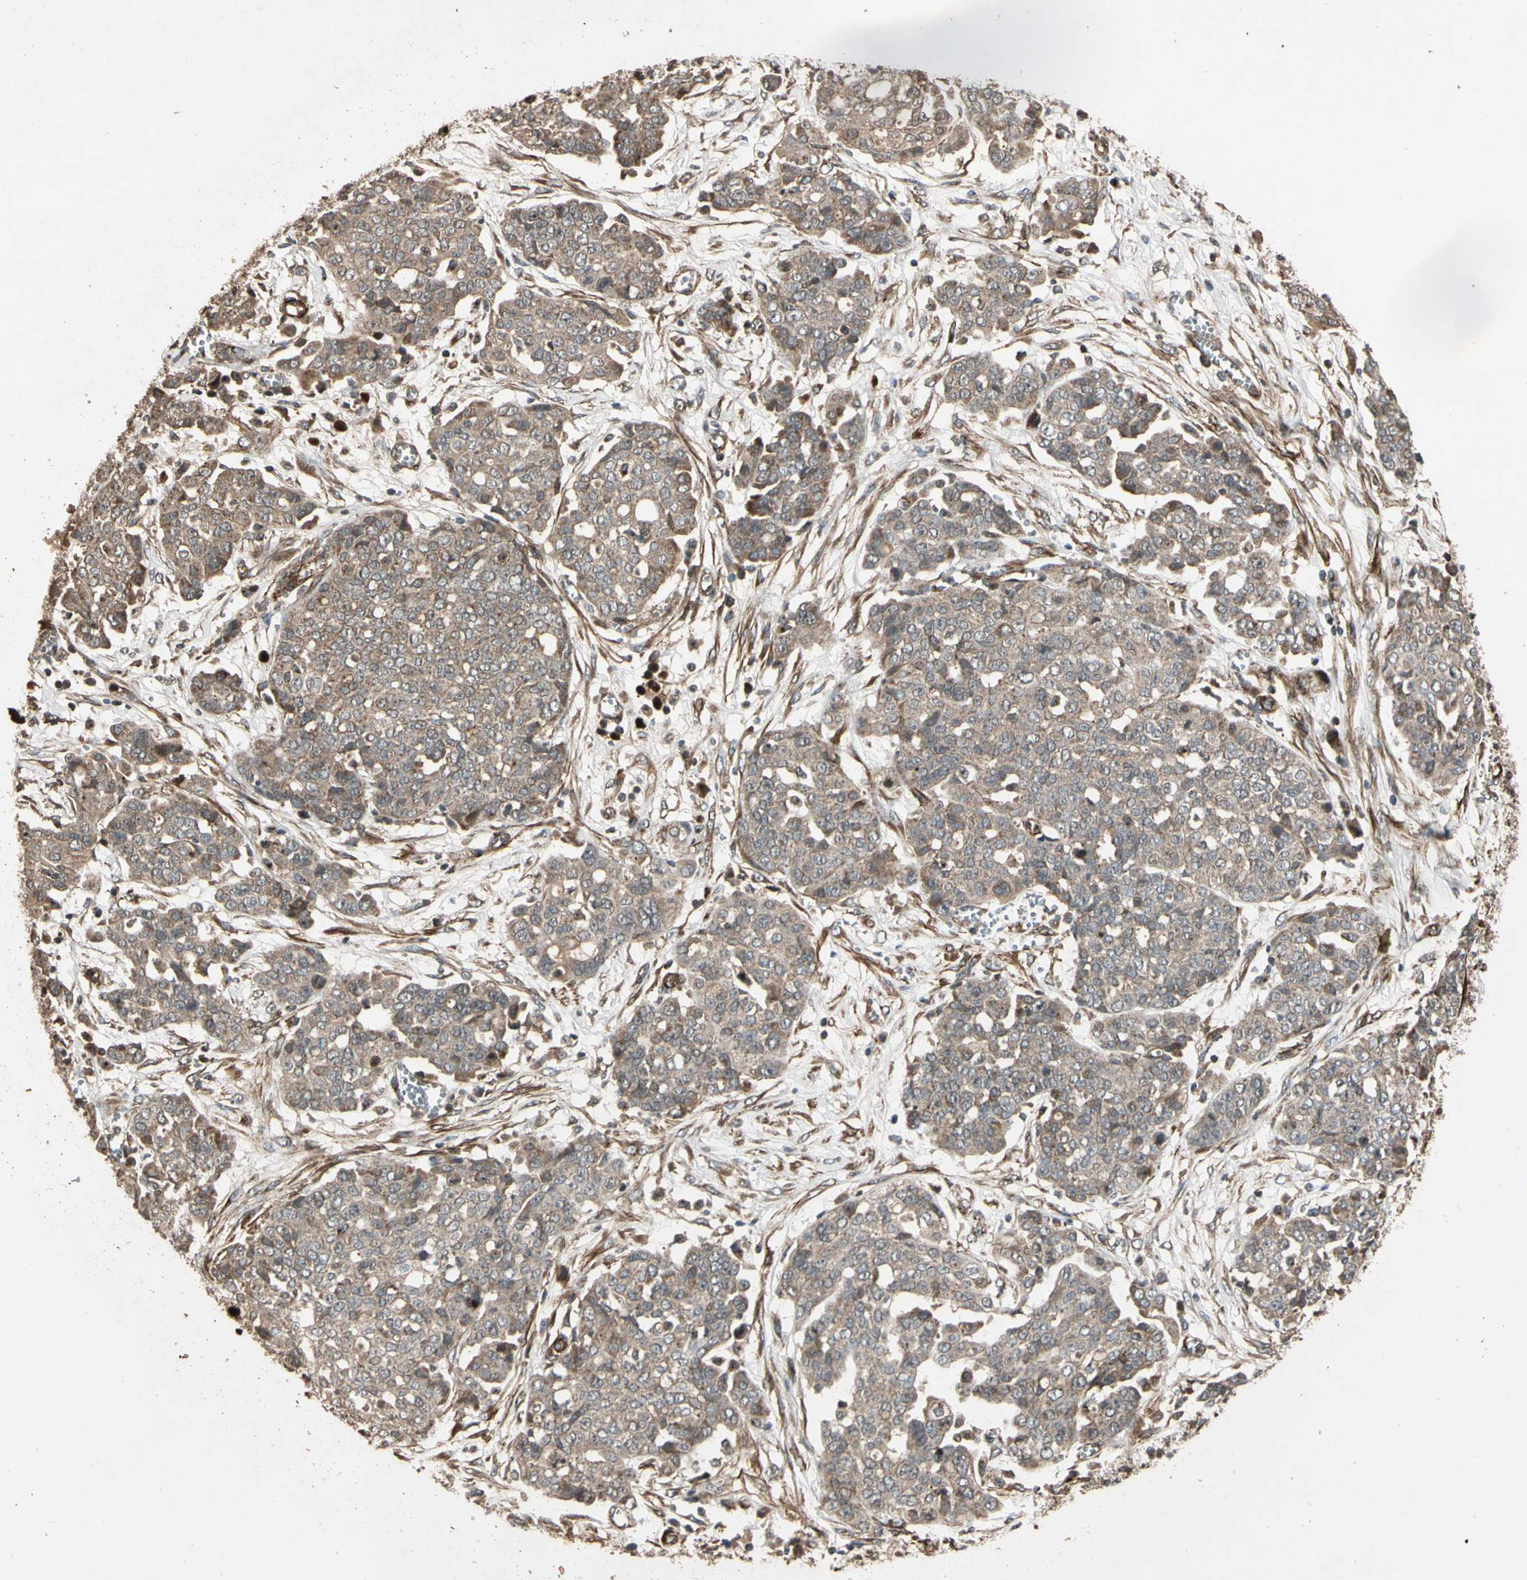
{"staining": {"intensity": "weak", "quantity": ">75%", "location": "cytoplasmic/membranous"}, "tissue": "ovarian cancer", "cell_type": "Tumor cells", "image_type": "cancer", "snomed": [{"axis": "morphology", "description": "Cystadenocarcinoma, serous, NOS"}, {"axis": "topography", "description": "Soft tissue"}, {"axis": "topography", "description": "Ovary"}], "caption": "Ovarian cancer (serous cystadenocarcinoma) tissue exhibits weak cytoplasmic/membranous expression in about >75% of tumor cells", "gene": "GCK", "patient": {"sex": "female", "age": 57}}